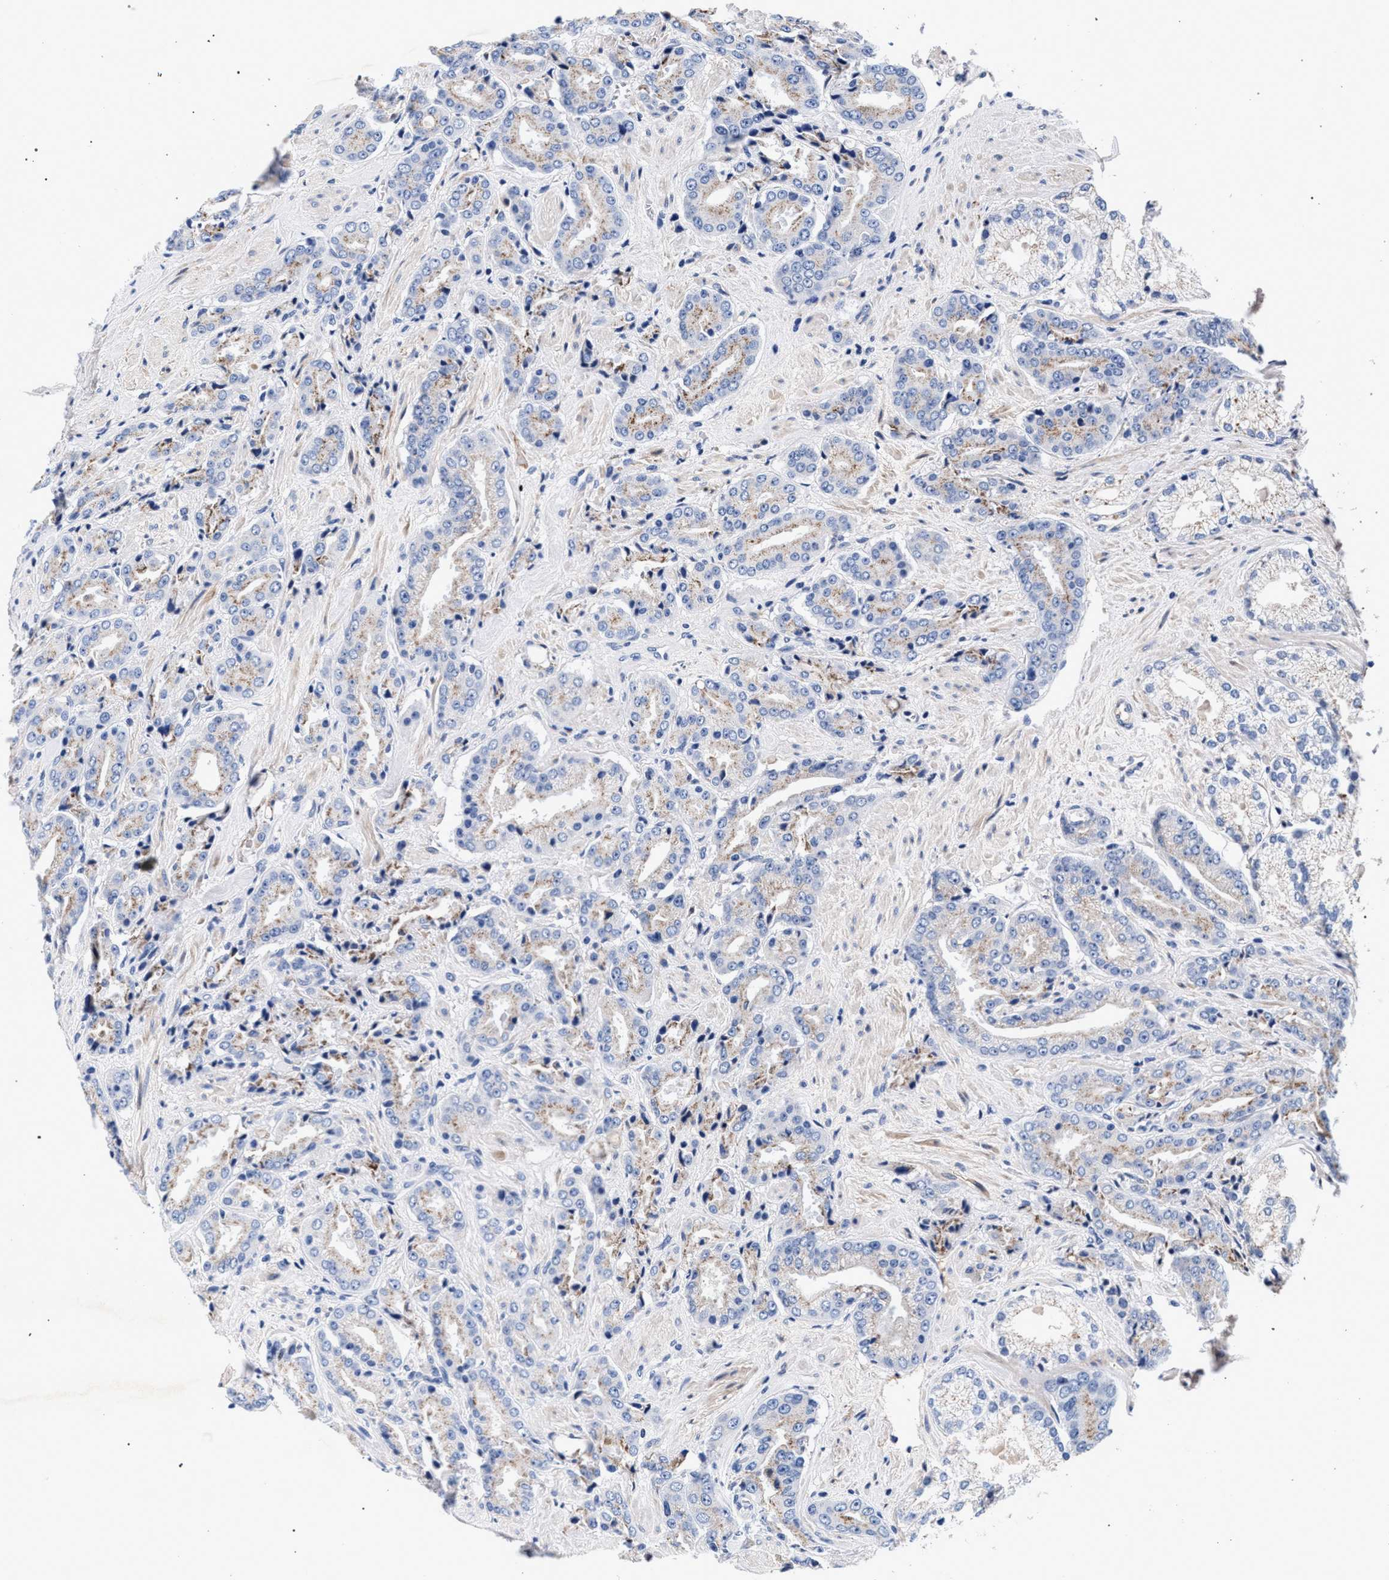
{"staining": {"intensity": "weak", "quantity": "25%-75%", "location": "cytoplasmic/membranous"}, "tissue": "prostate cancer", "cell_type": "Tumor cells", "image_type": "cancer", "snomed": [{"axis": "morphology", "description": "Adenocarcinoma, High grade"}, {"axis": "topography", "description": "Prostate"}], "caption": "IHC image of human prostate high-grade adenocarcinoma stained for a protein (brown), which exhibits low levels of weak cytoplasmic/membranous expression in about 25%-75% of tumor cells.", "gene": "ACOX1", "patient": {"sex": "male", "age": 71}}